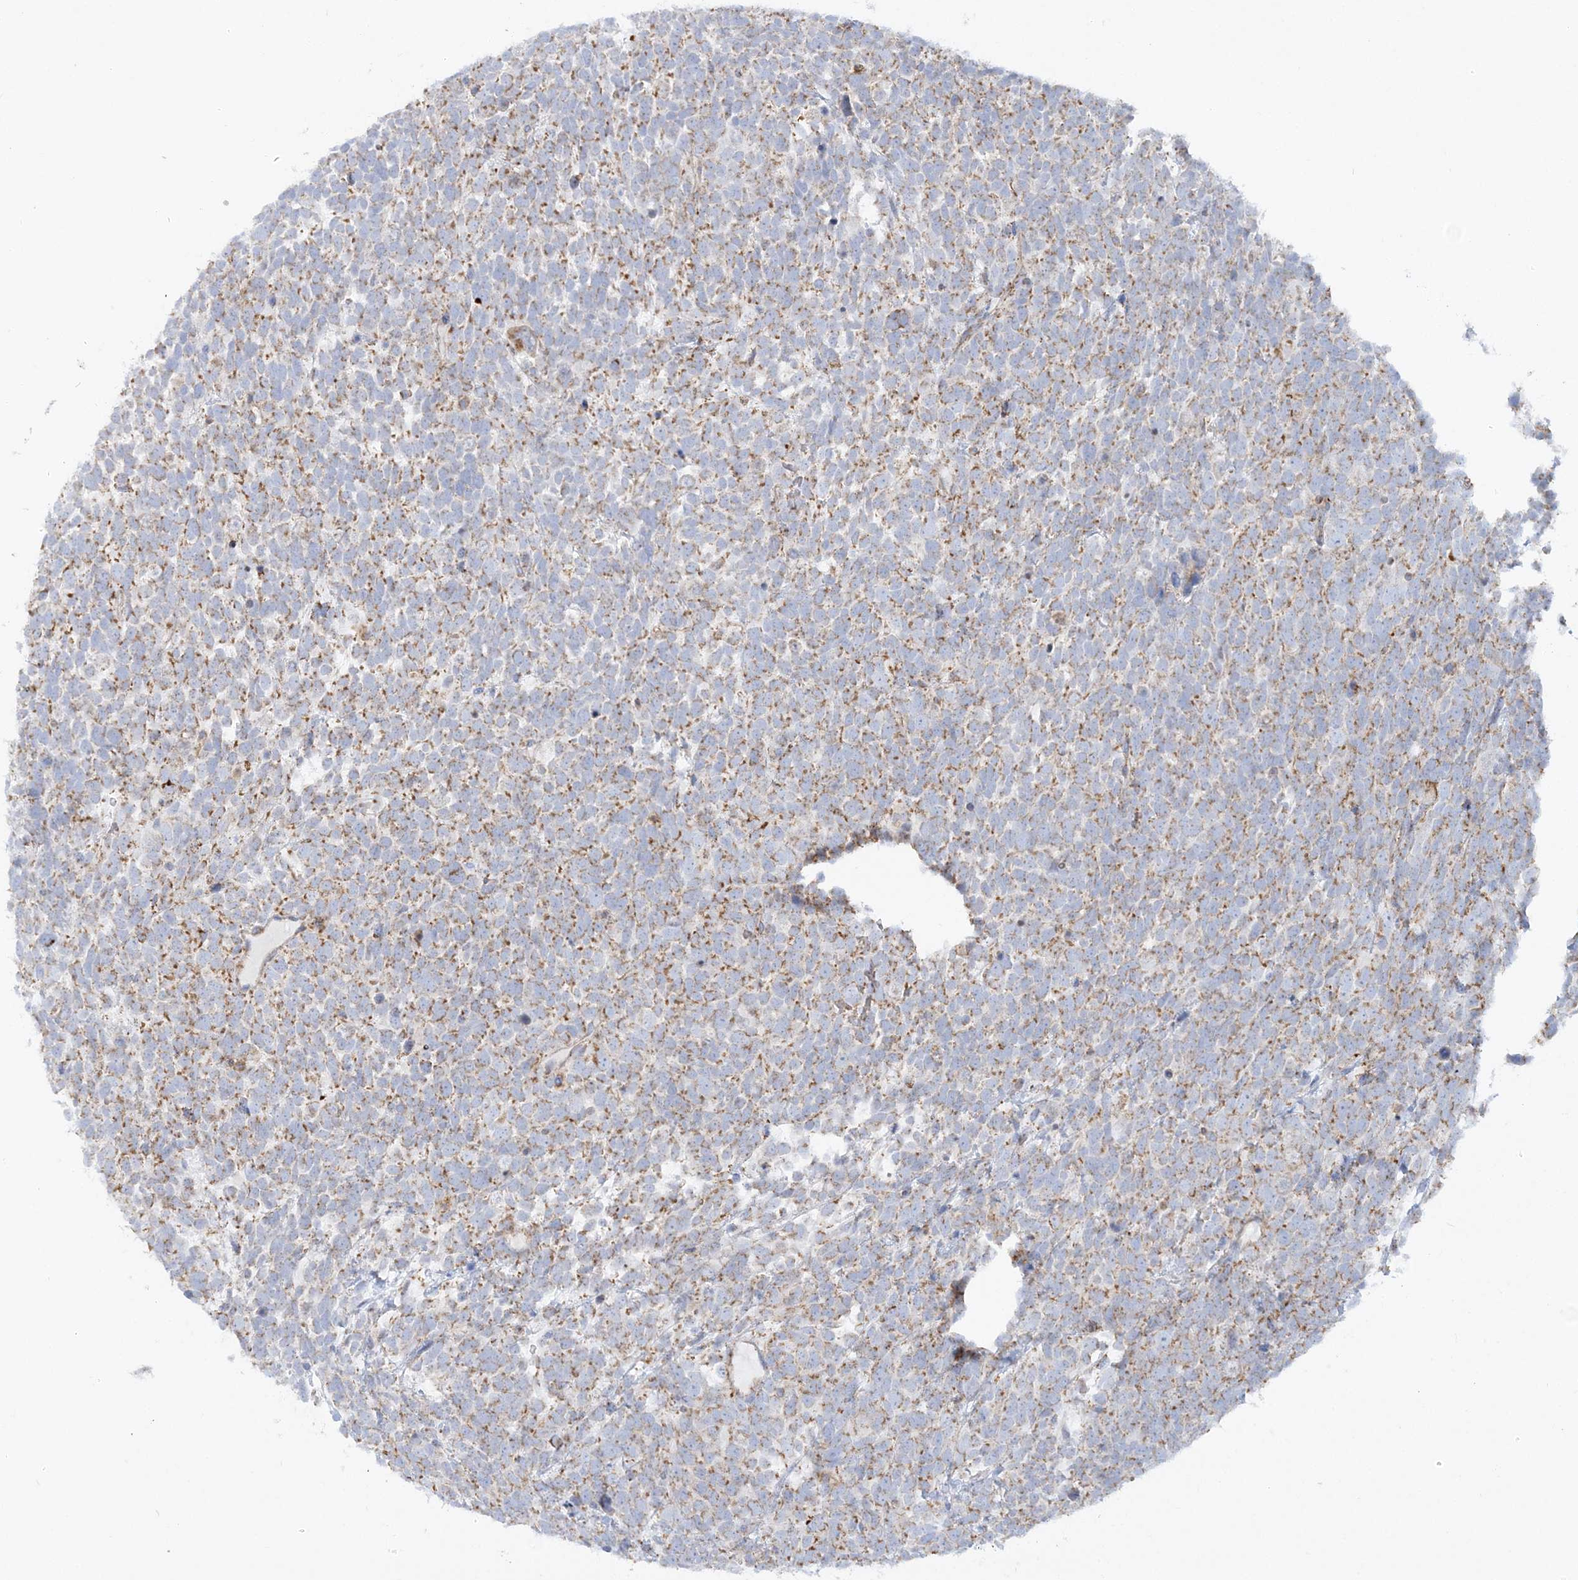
{"staining": {"intensity": "moderate", "quantity": "25%-75%", "location": "cytoplasmic/membranous"}, "tissue": "urothelial cancer", "cell_type": "Tumor cells", "image_type": "cancer", "snomed": [{"axis": "morphology", "description": "Urothelial carcinoma, High grade"}, {"axis": "topography", "description": "Urinary bladder"}], "caption": "This histopathology image exhibits IHC staining of urothelial cancer, with medium moderate cytoplasmic/membranous staining in approximately 25%-75% of tumor cells.", "gene": "TBC1D14", "patient": {"sex": "female", "age": 82}}